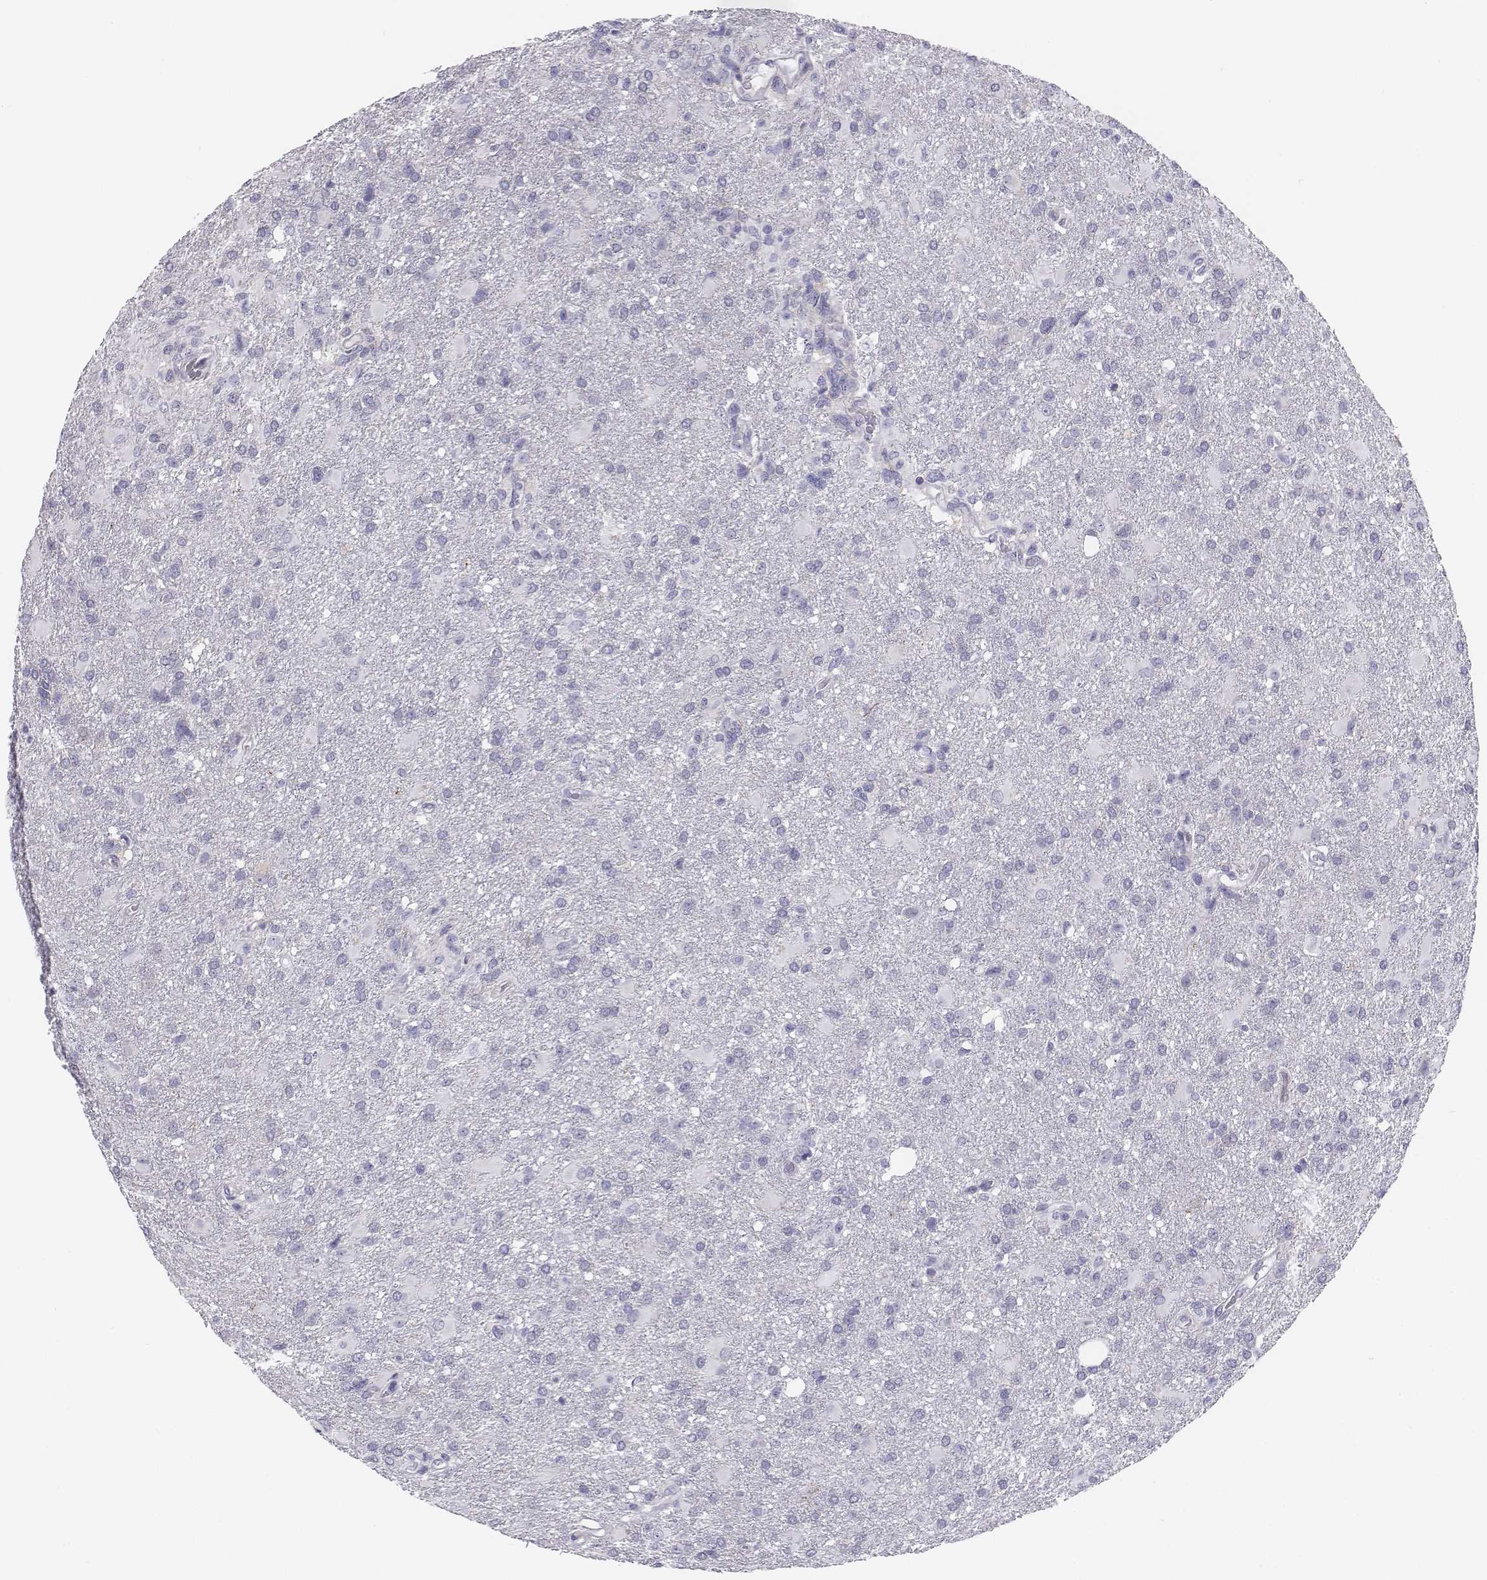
{"staining": {"intensity": "negative", "quantity": "none", "location": "none"}, "tissue": "glioma", "cell_type": "Tumor cells", "image_type": "cancer", "snomed": [{"axis": "morphology", "description": "Glioma, malignant, High grade"}, {"axis": "topography", "description": "Brain"}], "caption": "There is no significant positivity in tumor cells of high-grade glioma (malignant). (IHC, brightfield microscopy, high magnification).", "gene": "CHST14", "patient": {"sex": "male", "age": 68}}